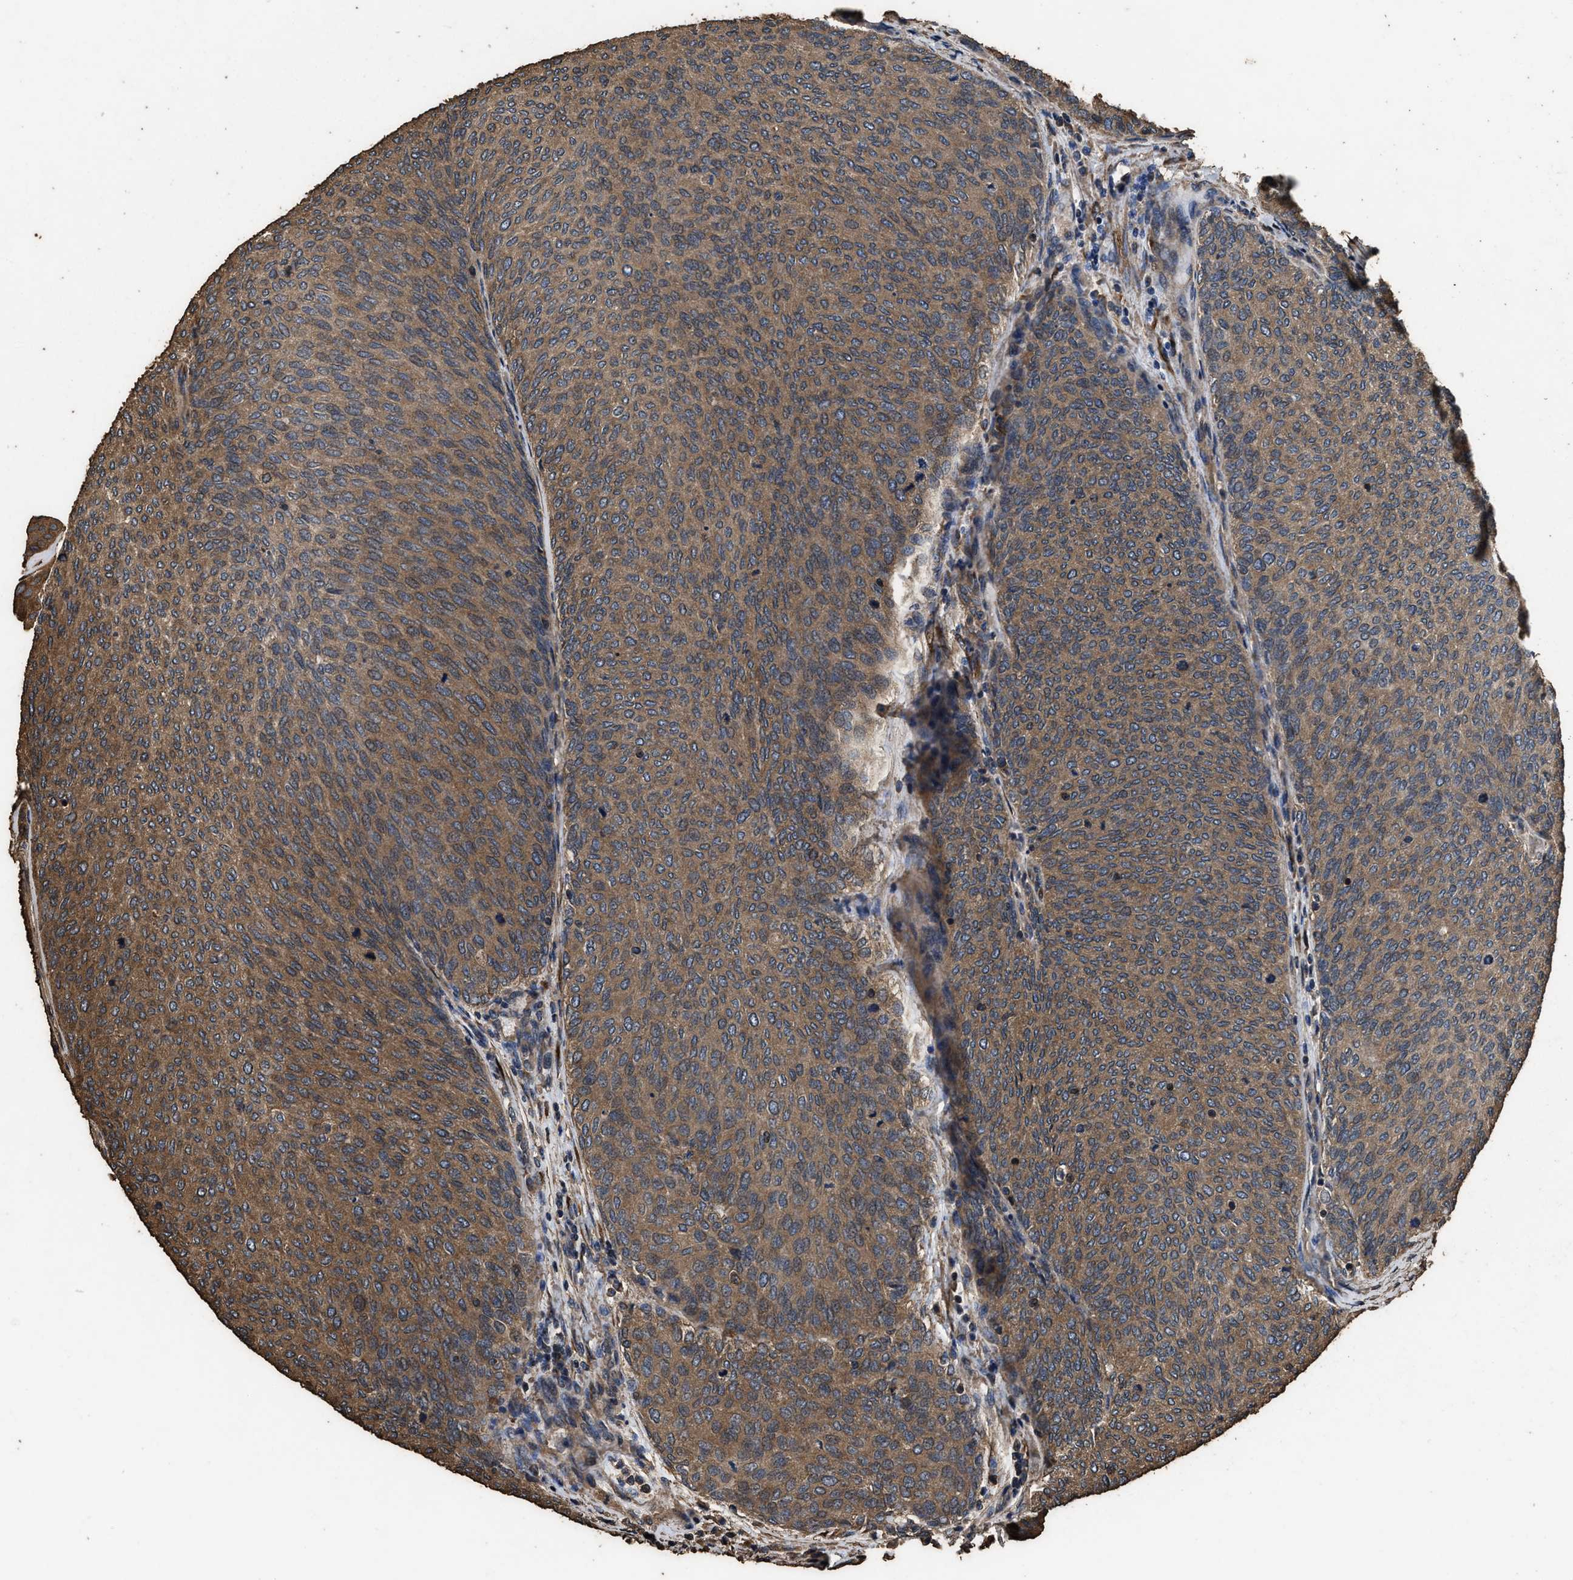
{"staining": {"intensity": "moderate", "quantity": ">75%", "location": "cytoplasmic/membranous"}, "tissue": "urothelial cancer", "cell_type": "Tumor cells", "image_type": "cancer", "snomed": [{"axis": "morphology", "description": "Urothelial carcinoma, Low grade"}, {"axis": "topography", "description": "Urinary bladder"}], "caption": "Approximately >75% of tumor cells in low-grade urothelial carcinoma show moderate cytoplasmic/membranous protein positivity as visualized by brown immunohistochemical staining.", "gene": "ZMYND19", "patient": {"sex": "female", "age": 79}}